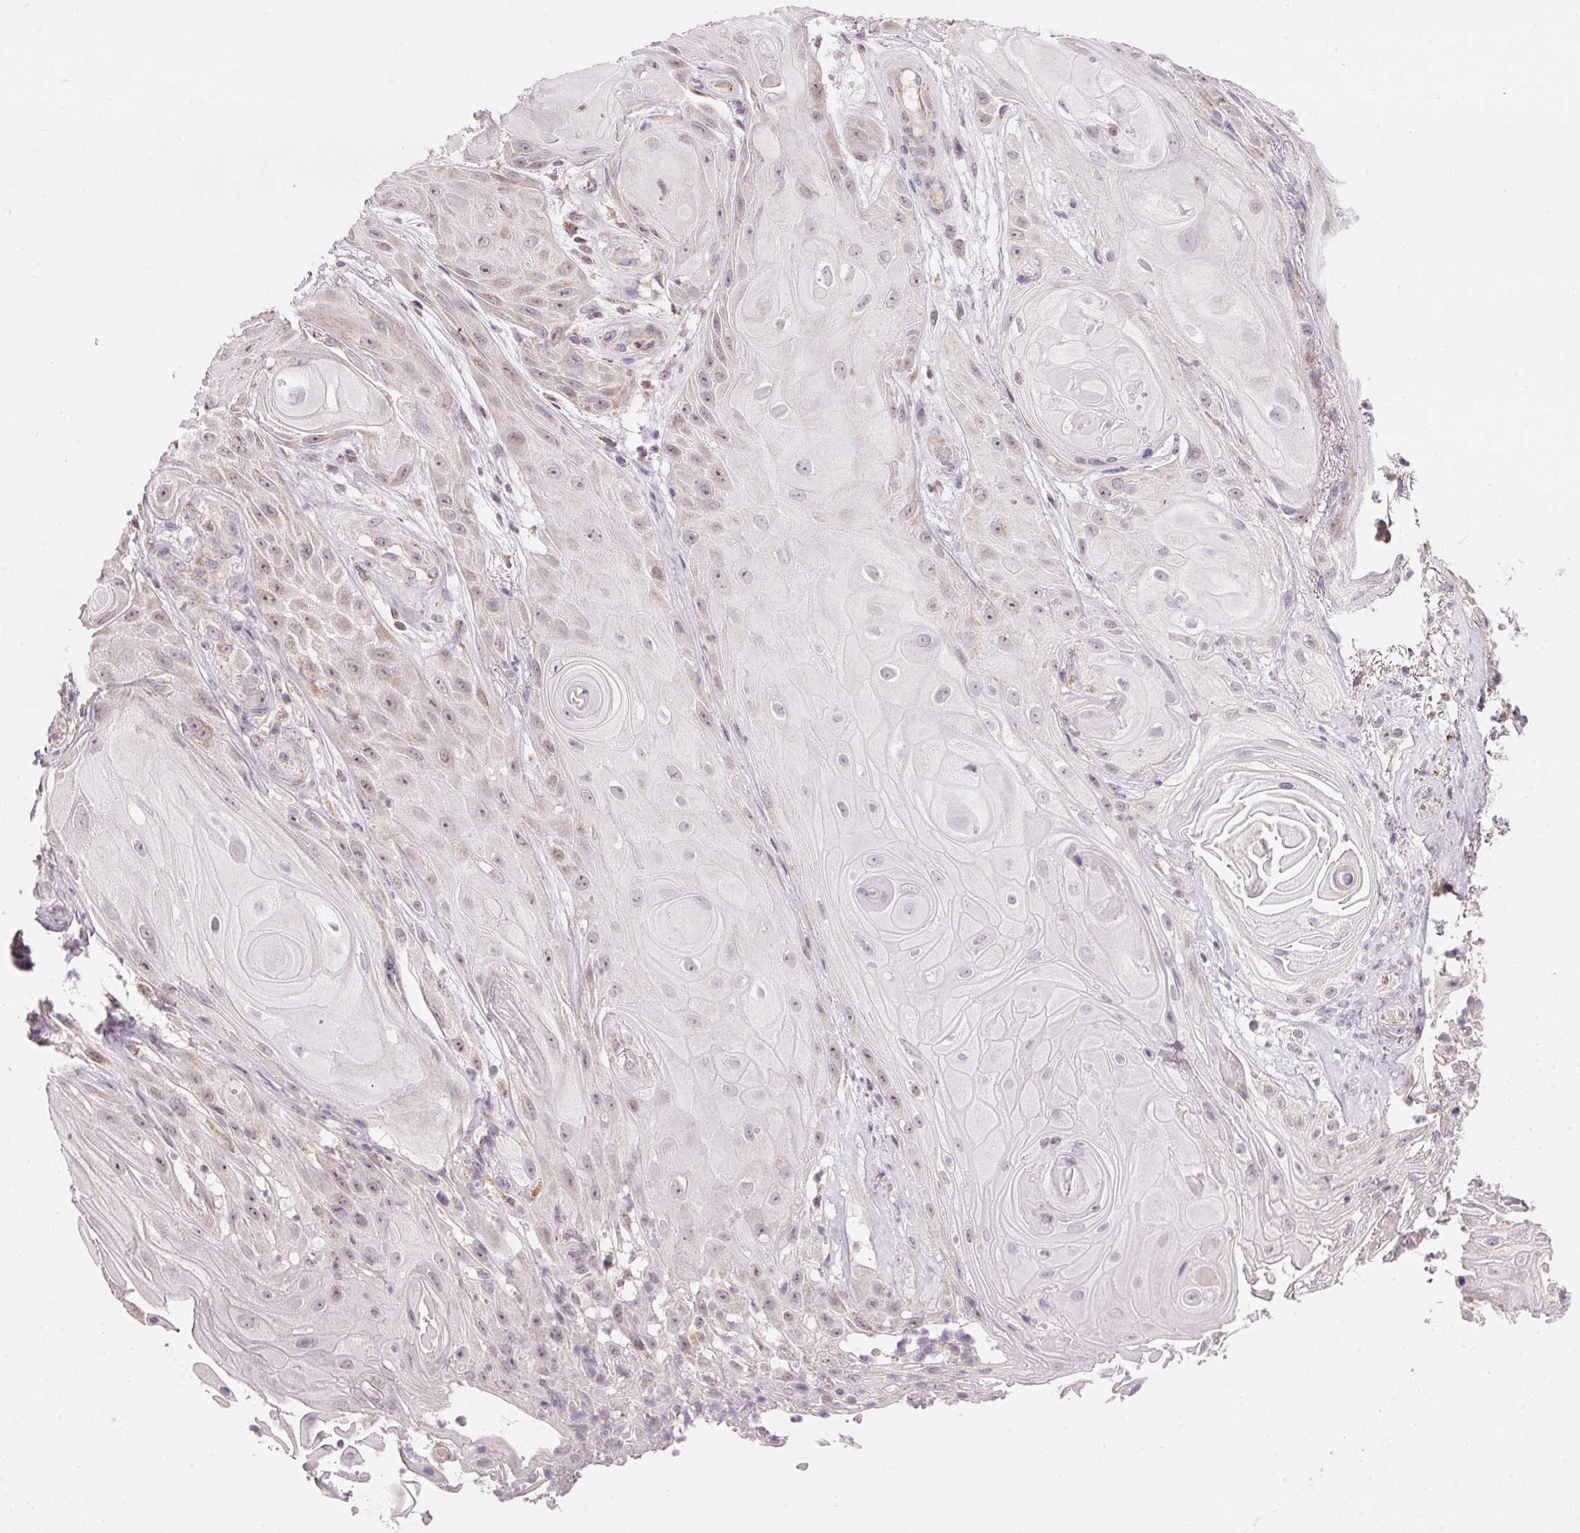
{"staining": {"intensity": "weak", "quantity": "25%-75%", "location": "cytoplasmic/membranous"}, "tissue": "skin cancer", "cell_type": "Tumor cells", "image_type": "cancer", "snomed": [{"axis": "morphology", "description": "Squamous cell carcinoma, NOS"}, {"axis": "topography", "description": "Skin"}], "caption": "Immunohistochemistry (IHC) photomicrograph of skin squamous cell carcinoma stained for a protein (brown), which reveals low levels of weak cytoplasmic/membranous positivity in about 25%-75% of tumor cells.", "gene": "COQ7", "patient": {"sex": "male", "age": 62}}